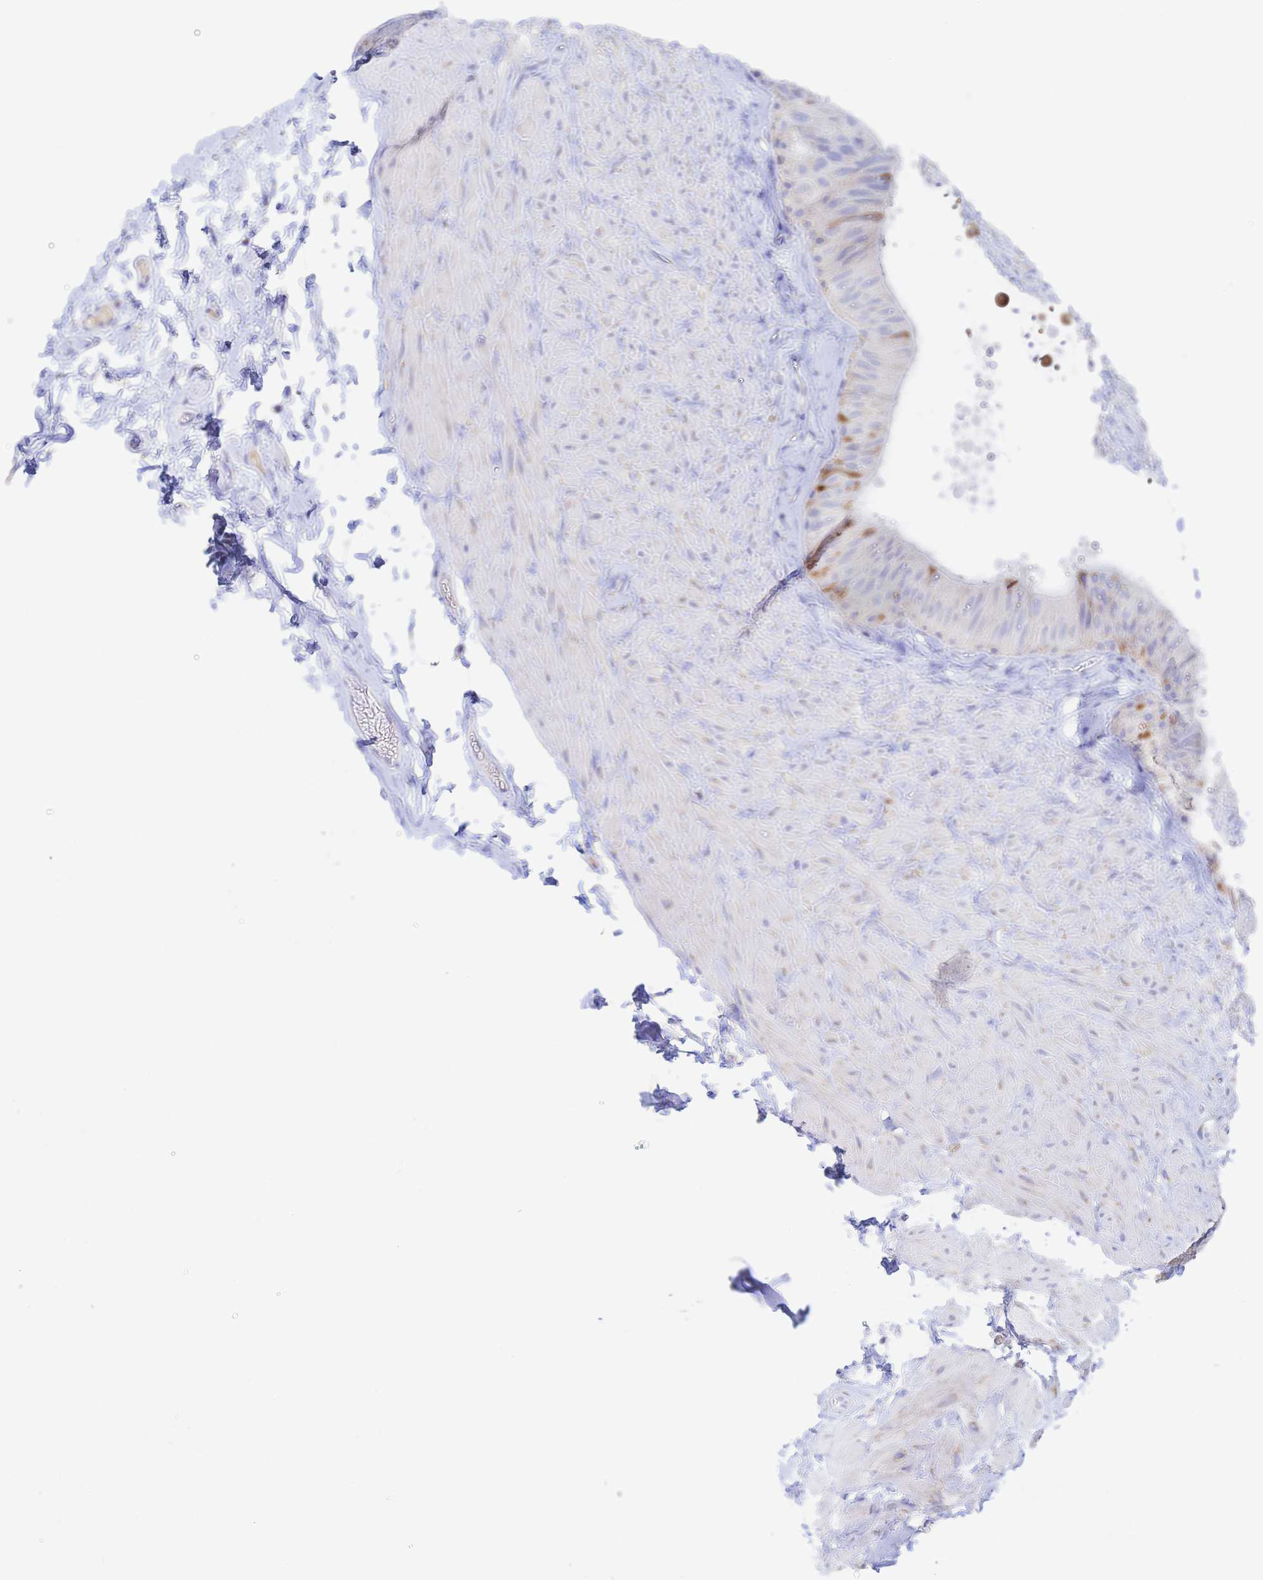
{"staining": {"intensity": "moderate", "quantity": "<25%", "location": "cytoplasmic/membranous"}, "tissue": "epididymis", "cell_type": "Glandular cells", "image_type": "normal", "snomed": [{"axis": "morphology", "description": "Normal tissue, NOS"}, {"axis": "topography", "description": "Epididymis, spermatic cord, NOS"}, {"axis": "topography", "description": "Epididymis"}], "caption": "Unremarkable epididymis displays moderate cytoplasmic/membranous staining in approximately <25% of glandular cells, visualized by immunohistochemistry.", "gene": "SYNGR4", "patient": {"sex": "male", "age": 31}}